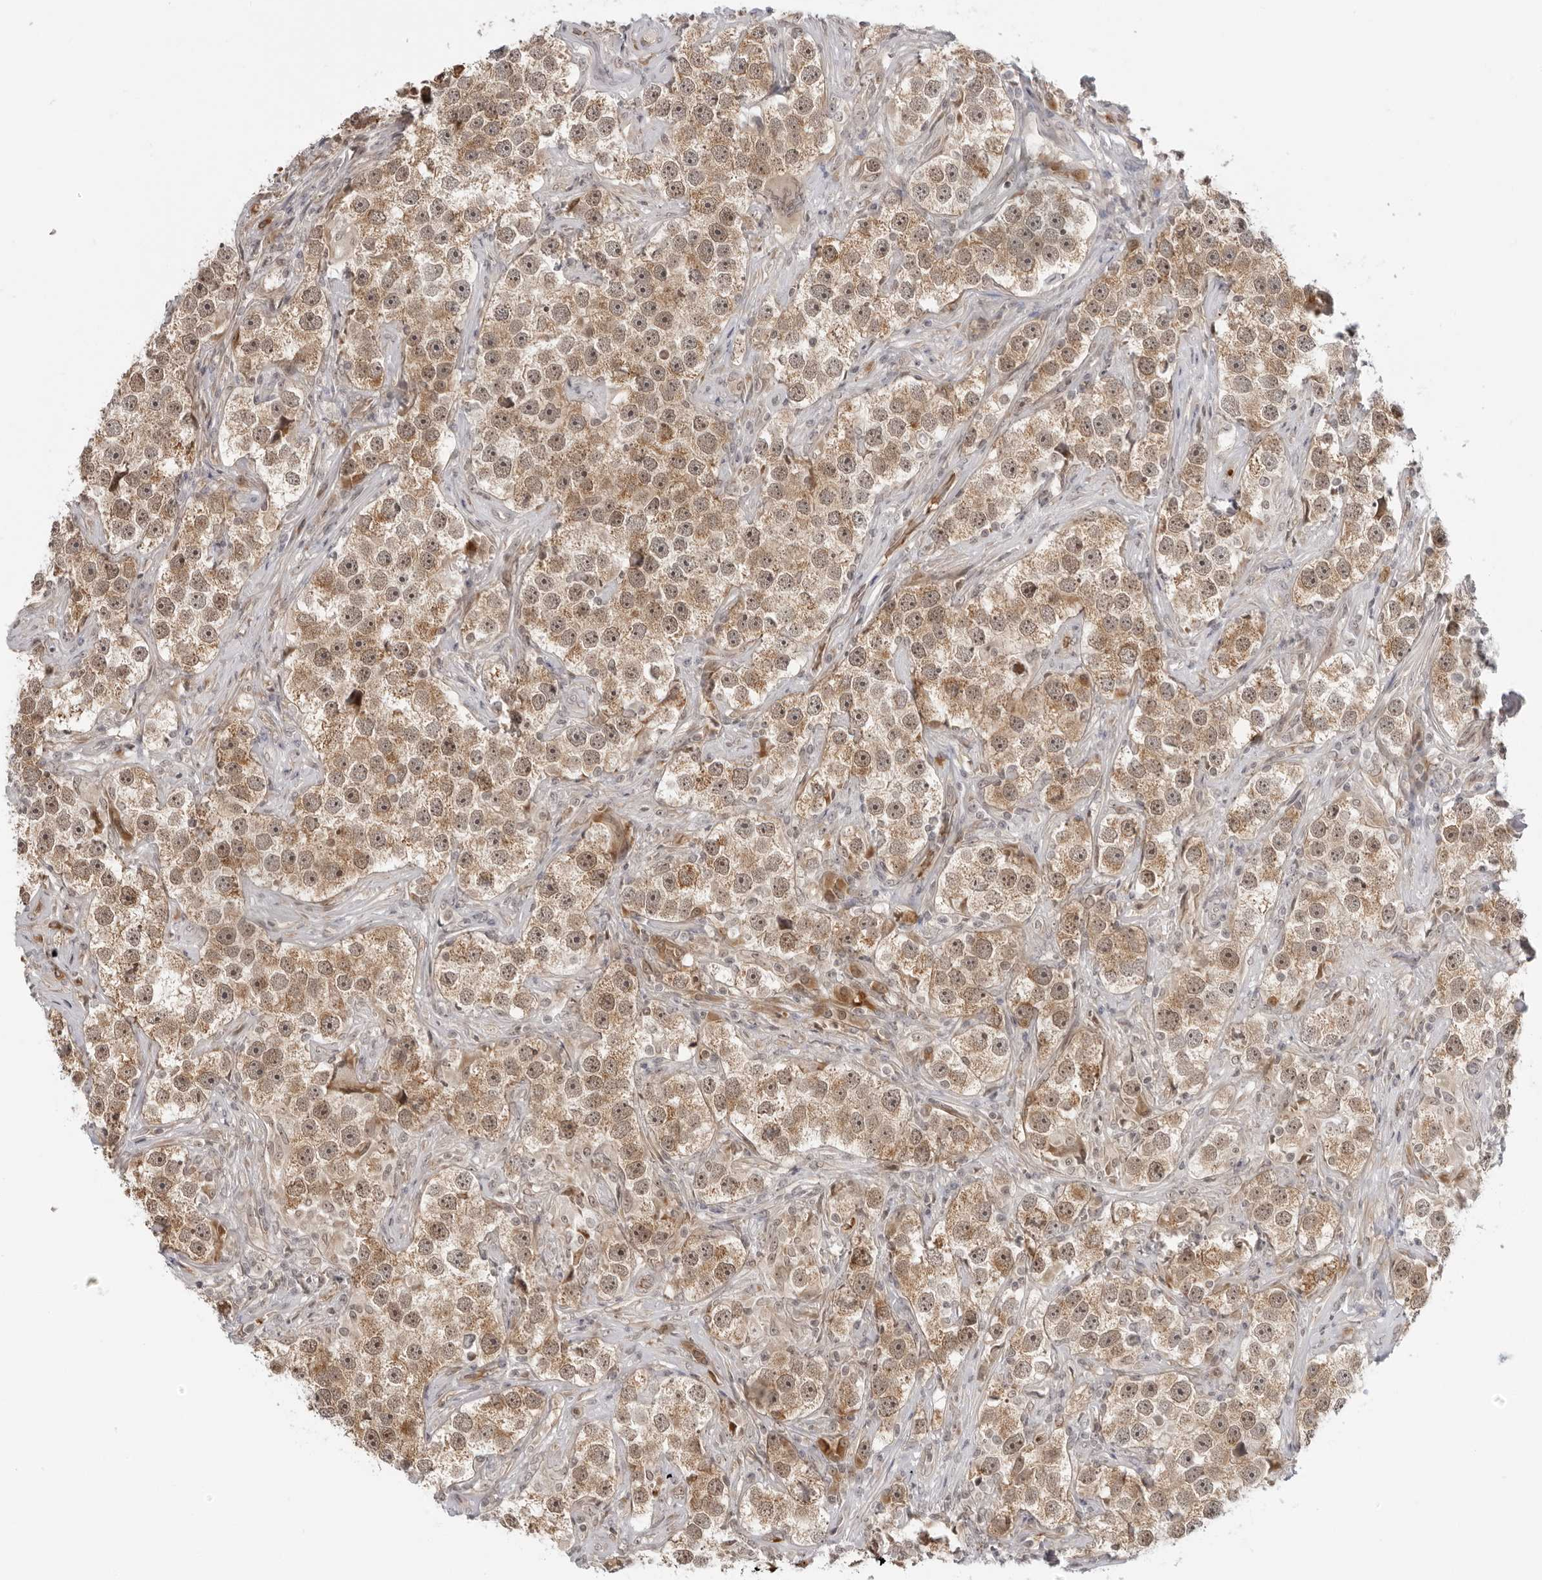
{"staining": {"intensity": "moderate", "quantity": ">75%", "location": "cytoplasmic/membranous"}, "tissue": "testis cancer", "cell_type": "Tumor cells", "image_type": "cancer", "snomed": [{"axis": "morphology", "description": "Seminoma, NOS"}, {"axis": "topography", "description": "Testis"}], "caption": "A medium amount of moderate cytoplasmic/membranous positivity is seen in approximately >75% of tumor cells in testis seminoma tissue. Immunohistochemistry stains the protein of interest in brown and the nuclei are stained blue.", "gene": "SUGCT", "patient": {"sex": "male", "age": 49}}